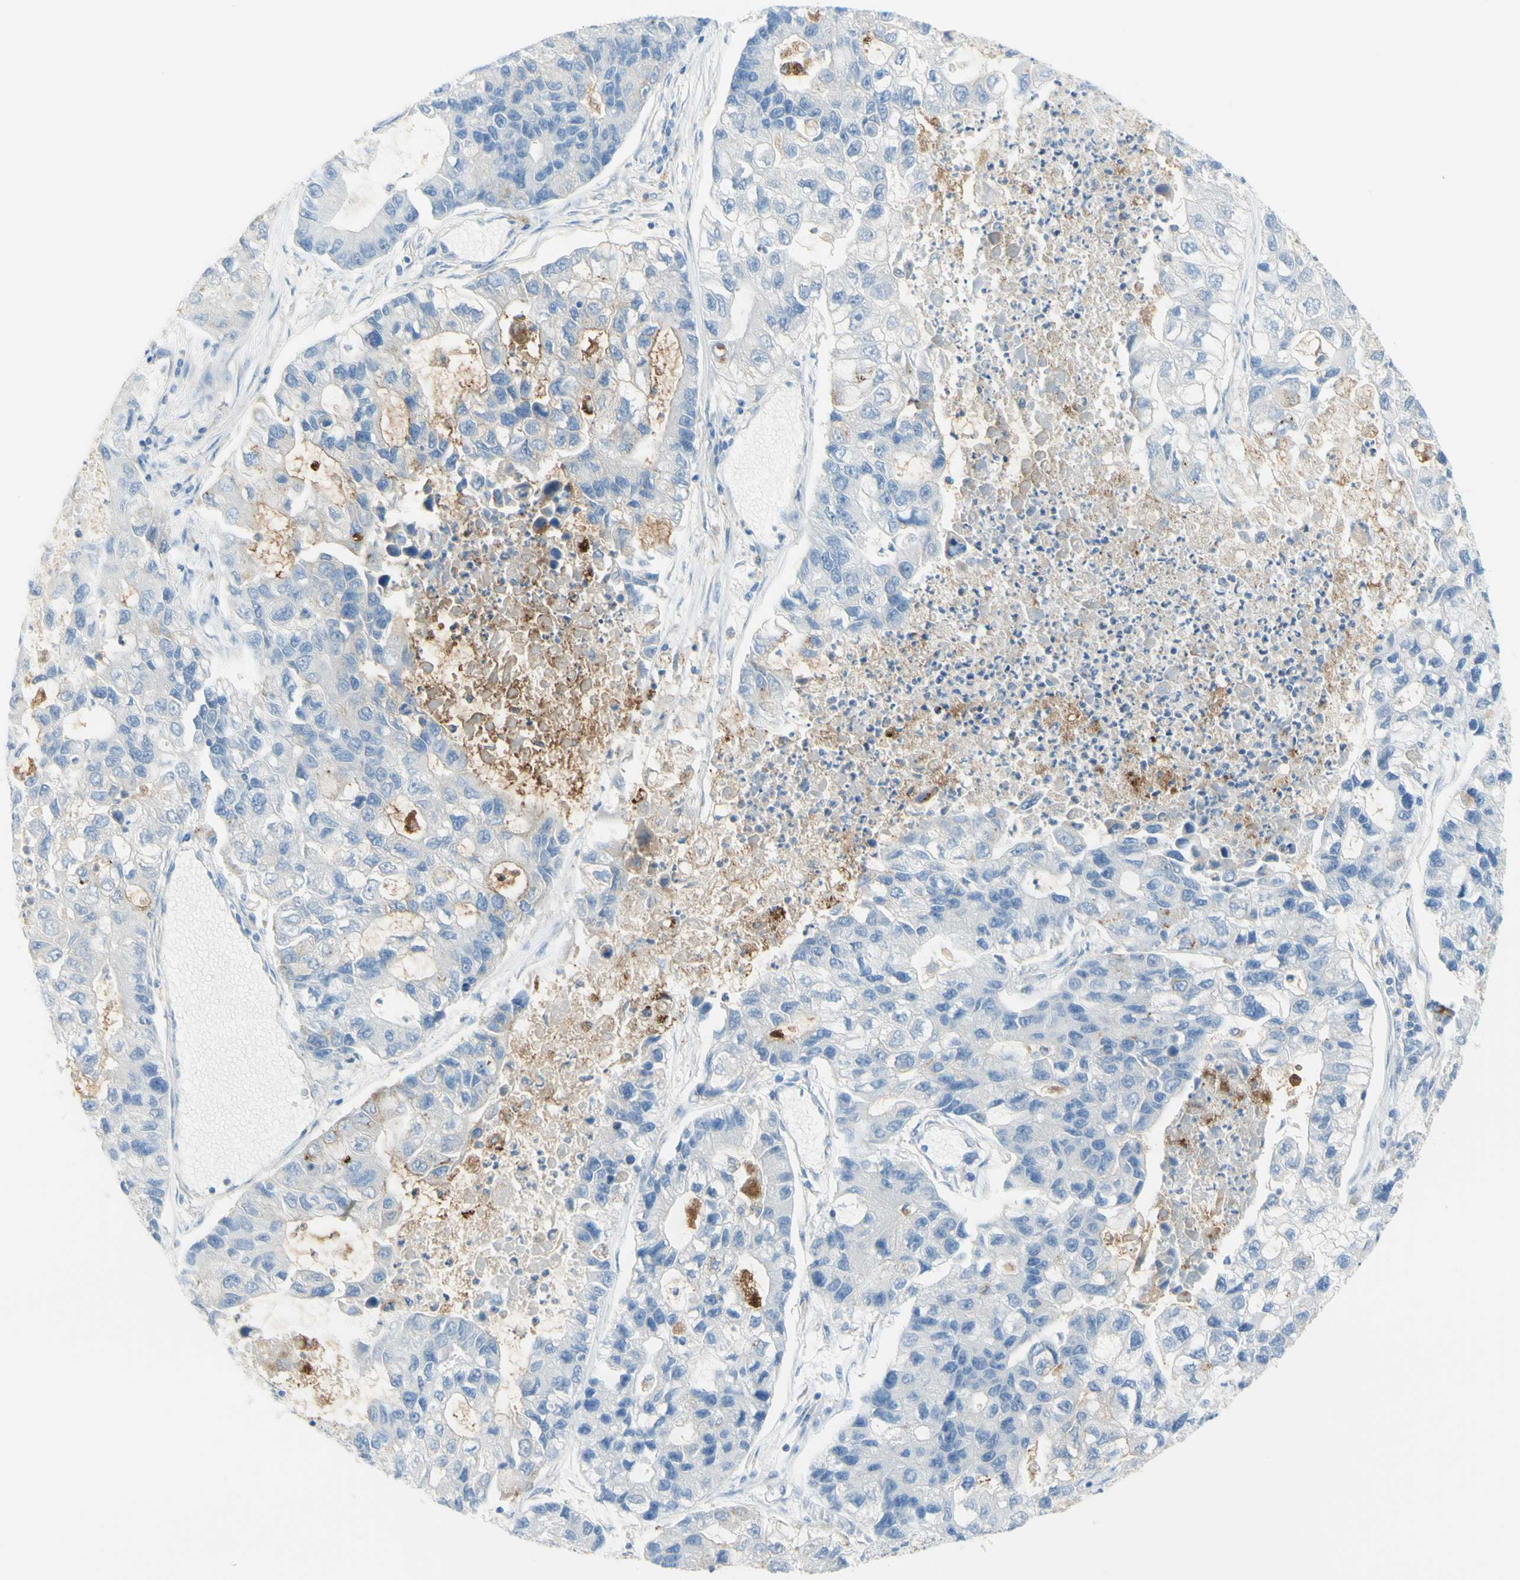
{"staining": {"intensity": "negative", "quantity": "none", "location": "none"}, "tissue": "lung cancer", "cell_type": "Tumor cells", "image_type": "cancer", "snomed": [{"axis": "morphology", "description": "Adenocarcinoma, NOS"}, {"axis": "topography", "description": "Lung"}], "caption": "Histopathology image shows no protein staining in tumor cells of lung cancer tissue.", "gene": "TSPAN1", "patient": {"sex": "female", "age": 51}}